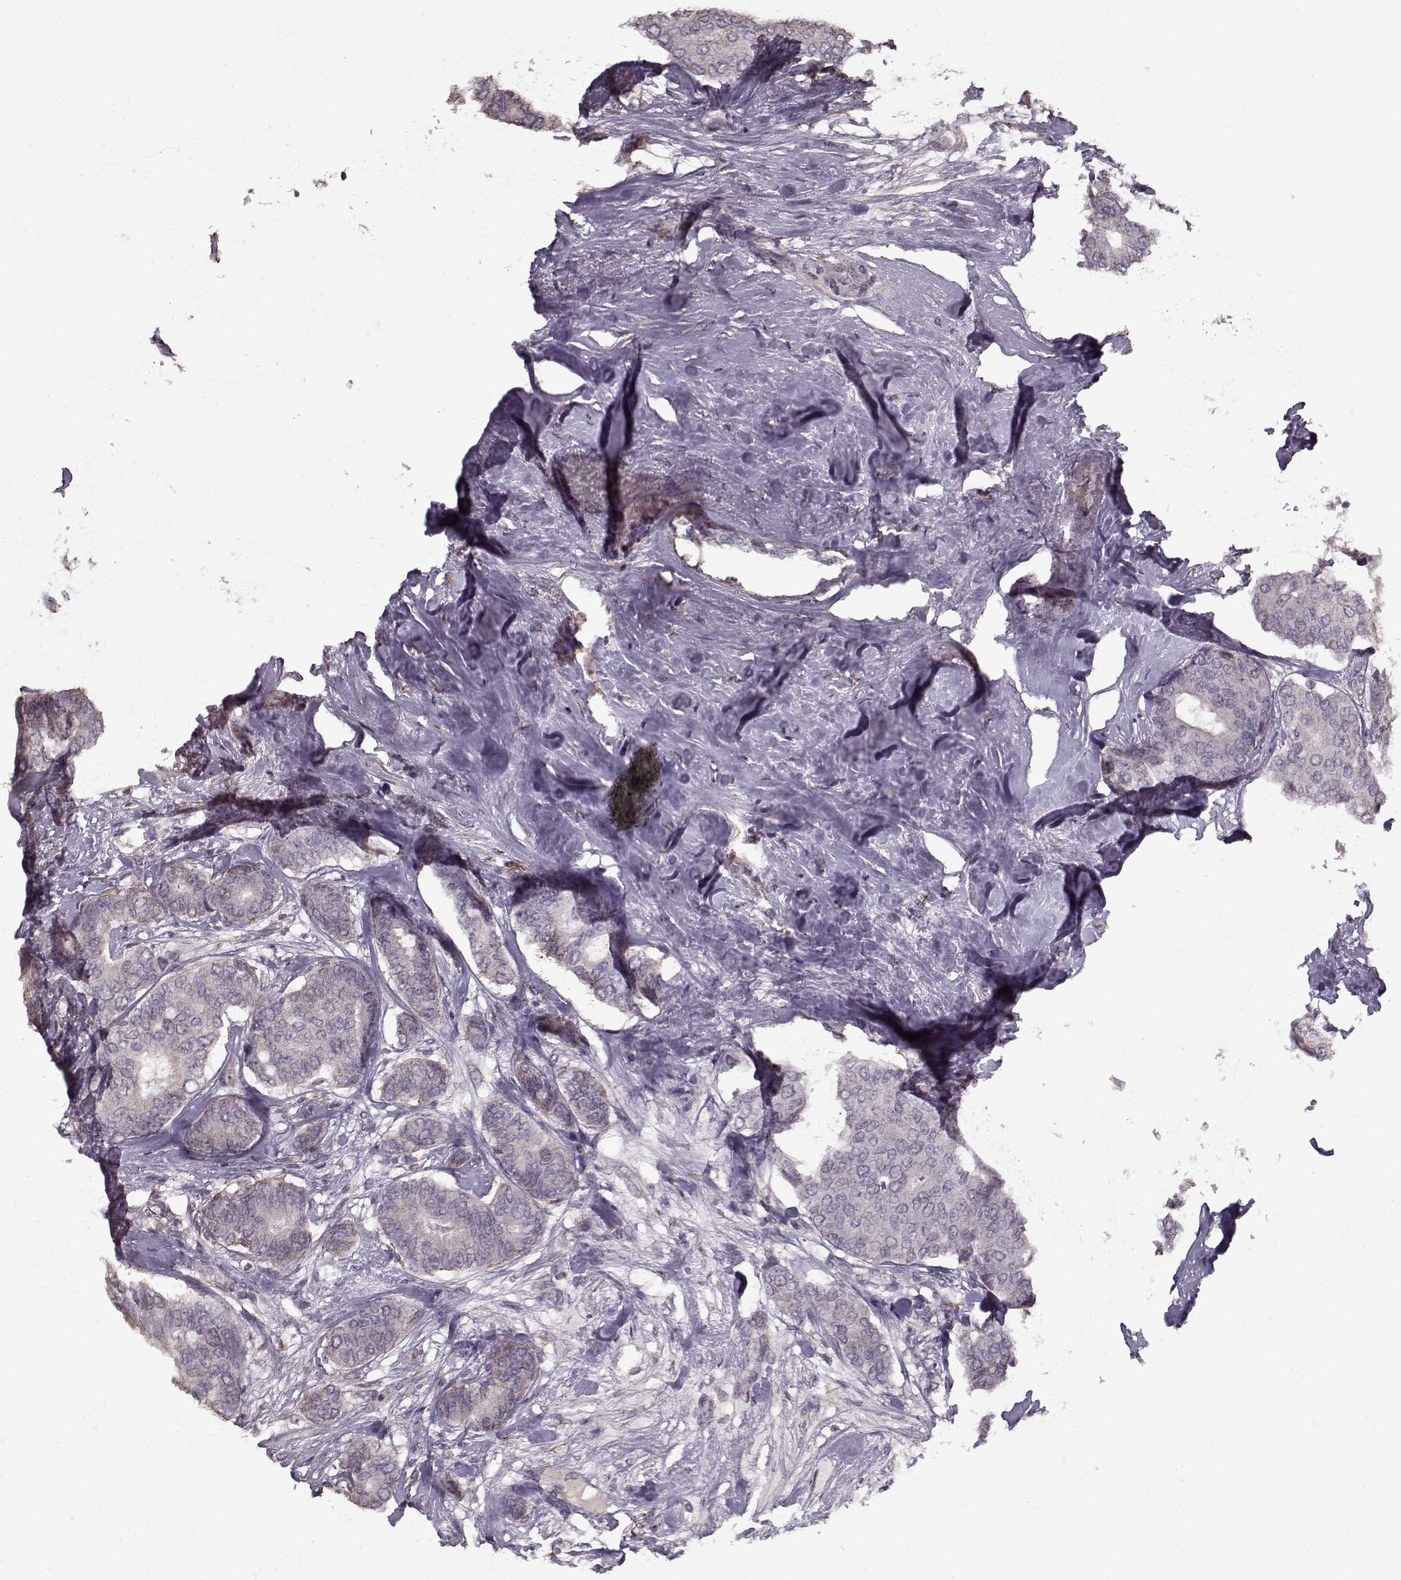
{"staining": {"intensity": "negative", "quantity": "none", "location": "none"}, "tissue": "breast cancer", "cell_type": "Tumor cells", "image_type": "cancer", "snomed": [{"axis": "morphology", "description": "Duct carcinoma"}, {"axis": "topography", "description": "Breast"}], "caption": "The photomicrograph displays no significant staining in tumor cells of invasive ductal carcinoma (breast).", "gene": "LAMA2", "patient": {"sex": "female", "age": 75}}